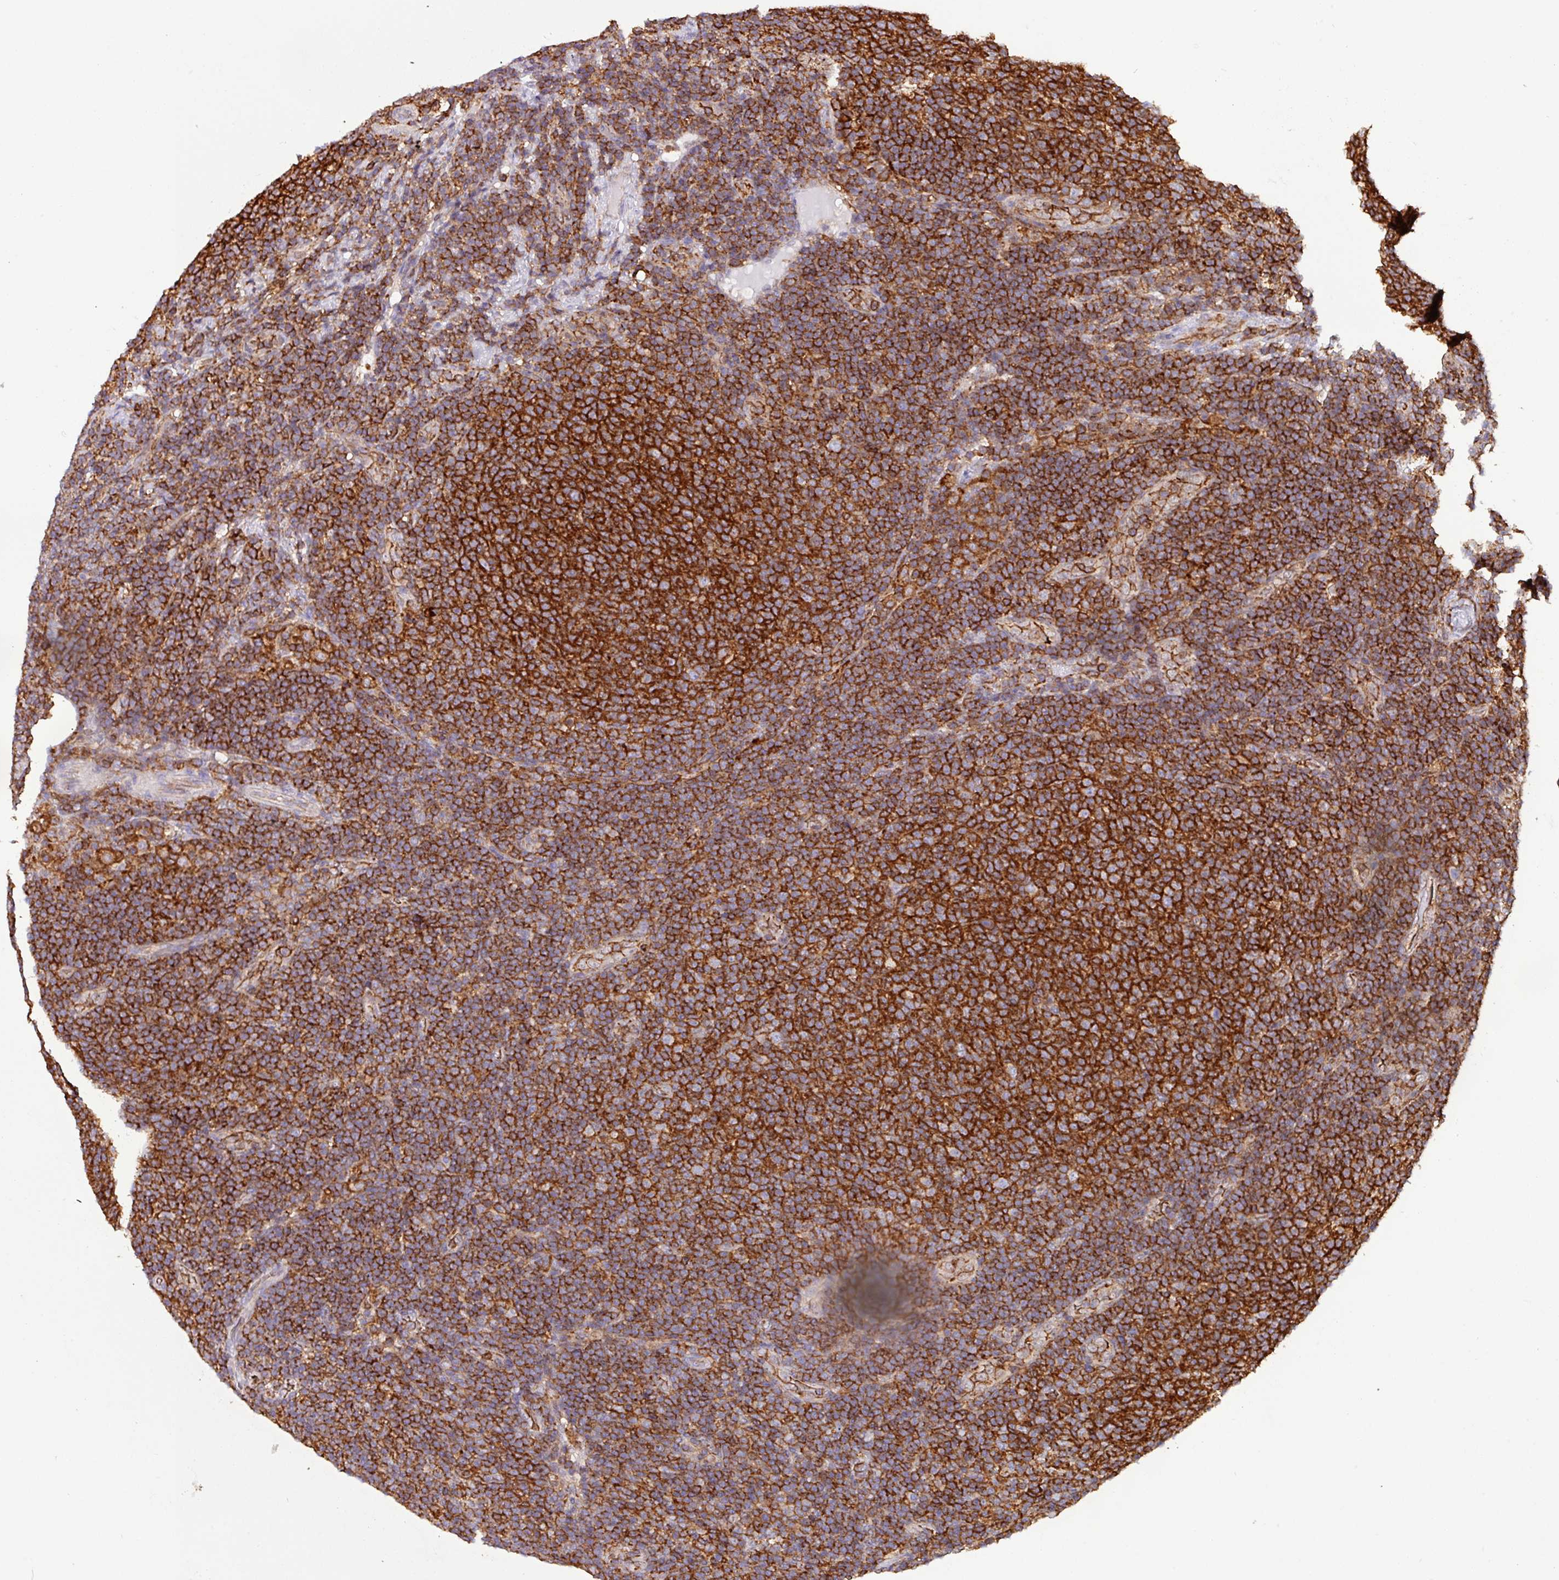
{"staining": {"intensity": "strong", "quantity": ">75%", "location": "cytoplasmic/membranous"}, "tissue": "lymphoma", "cell_type": "Tumor cells", "image_type": "cancer", "snomed": [{"axis": "morphology", "description": "Malignant lymphoma, non-Hodgkin's type, Low grade"}, {"axis": "topography", "description": "Lymph node"}], "caption": "Immunohistochemistry micrograph of neoplastic tissue: human low-grade malignant lymphoma, non-Hodgkin's type stained using immunohistochemistry (IHC) reveals high levels of strong protein expression localized specifically in the cytoplasmic/membranous of tumor cells, appearing as a cytoplasmic/membranous brown color.", "gene": "PPP1R18", "patient": {"sex": "male", "age": 66}}